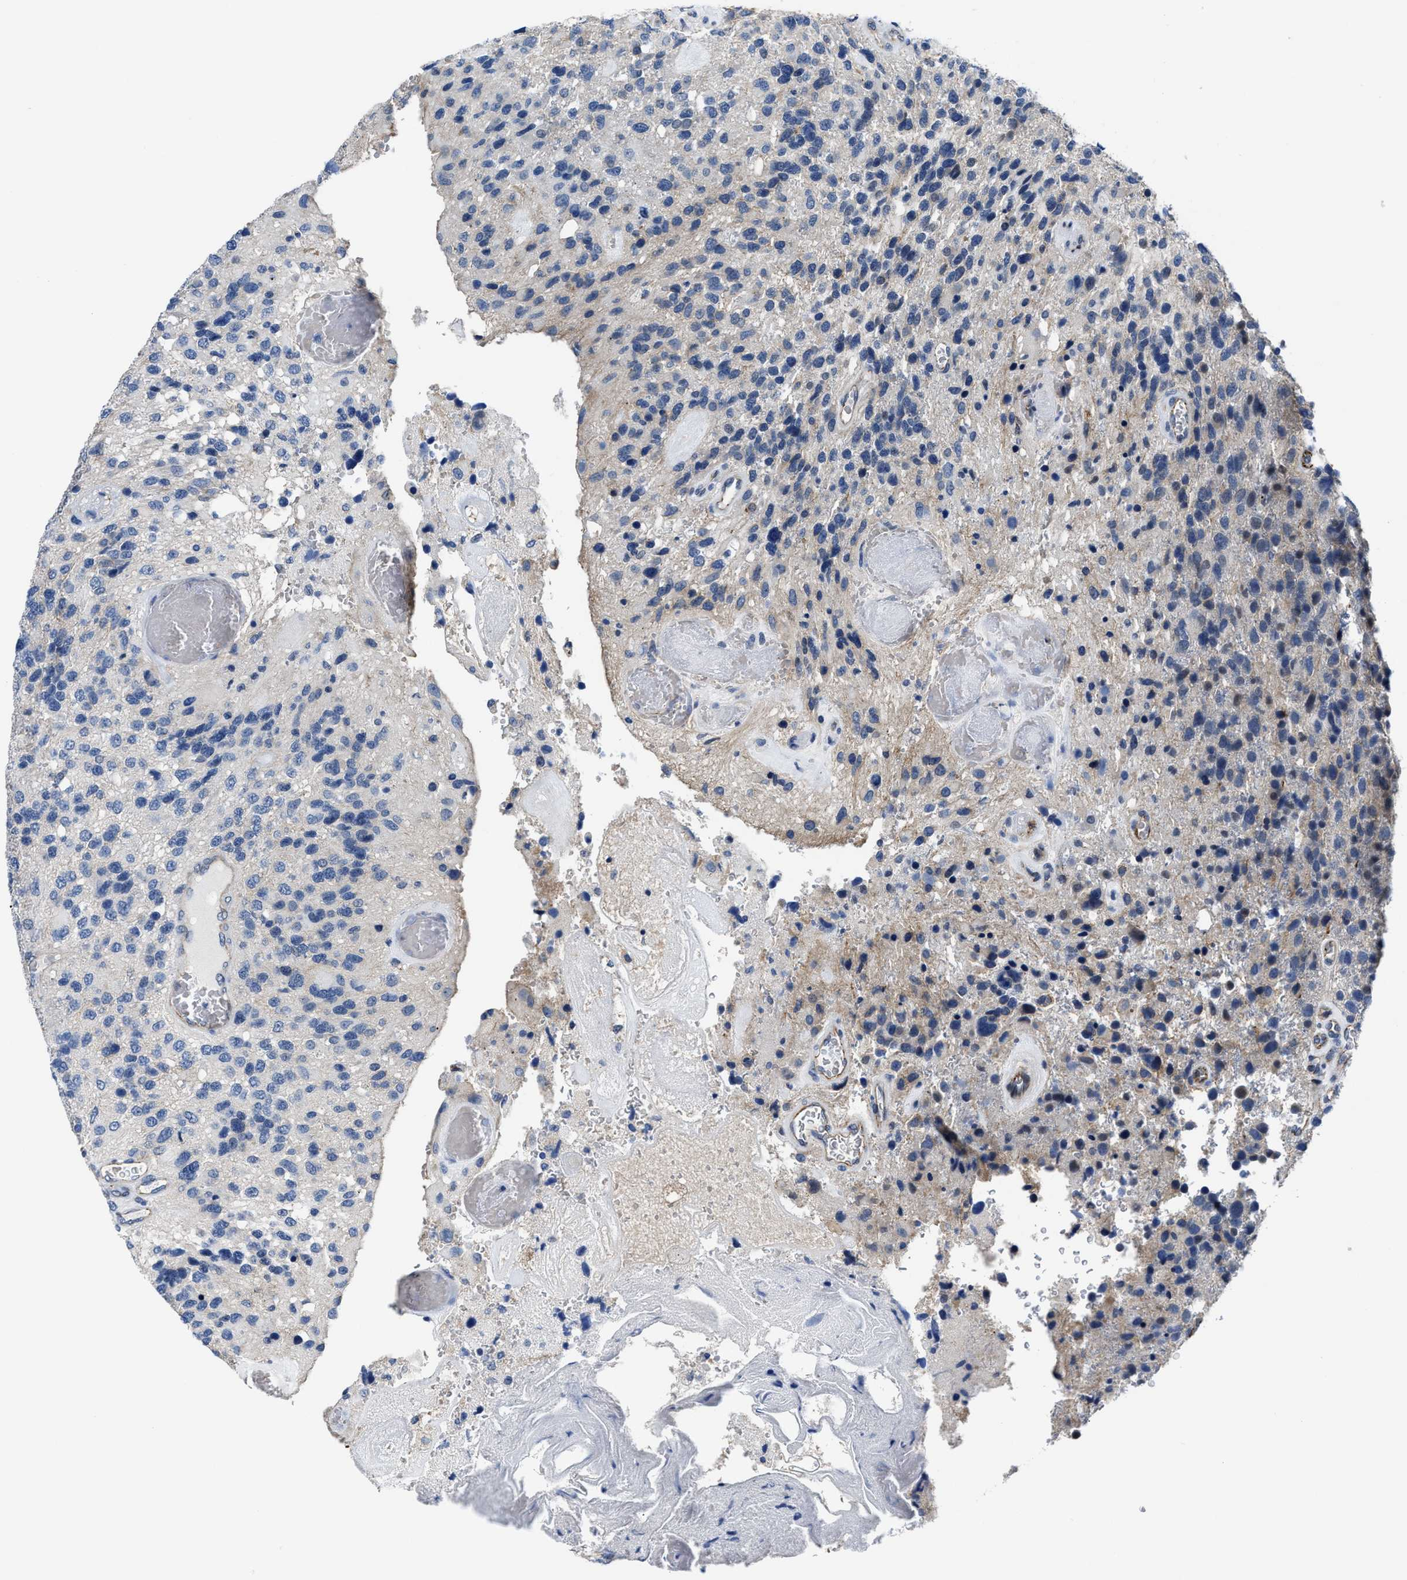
{"staining": {"intensity": "negative", "quantity": "none", "location": "none"}, "tissue": "glioma", "cell_type": "Tumor cells", "image_type": "cancer", "snomed": [{"axis": "morphology", "description": "Glioma, malignant, High grade"}, {"axis": "topography", "description": "Brain"}], "caption": "High-grade glioma (malignant) was stained to show a protein in brown. There is no significant expression in tumor cells.", "gene": "GHITM", "patient": {"sex": "female", "age": 58}}